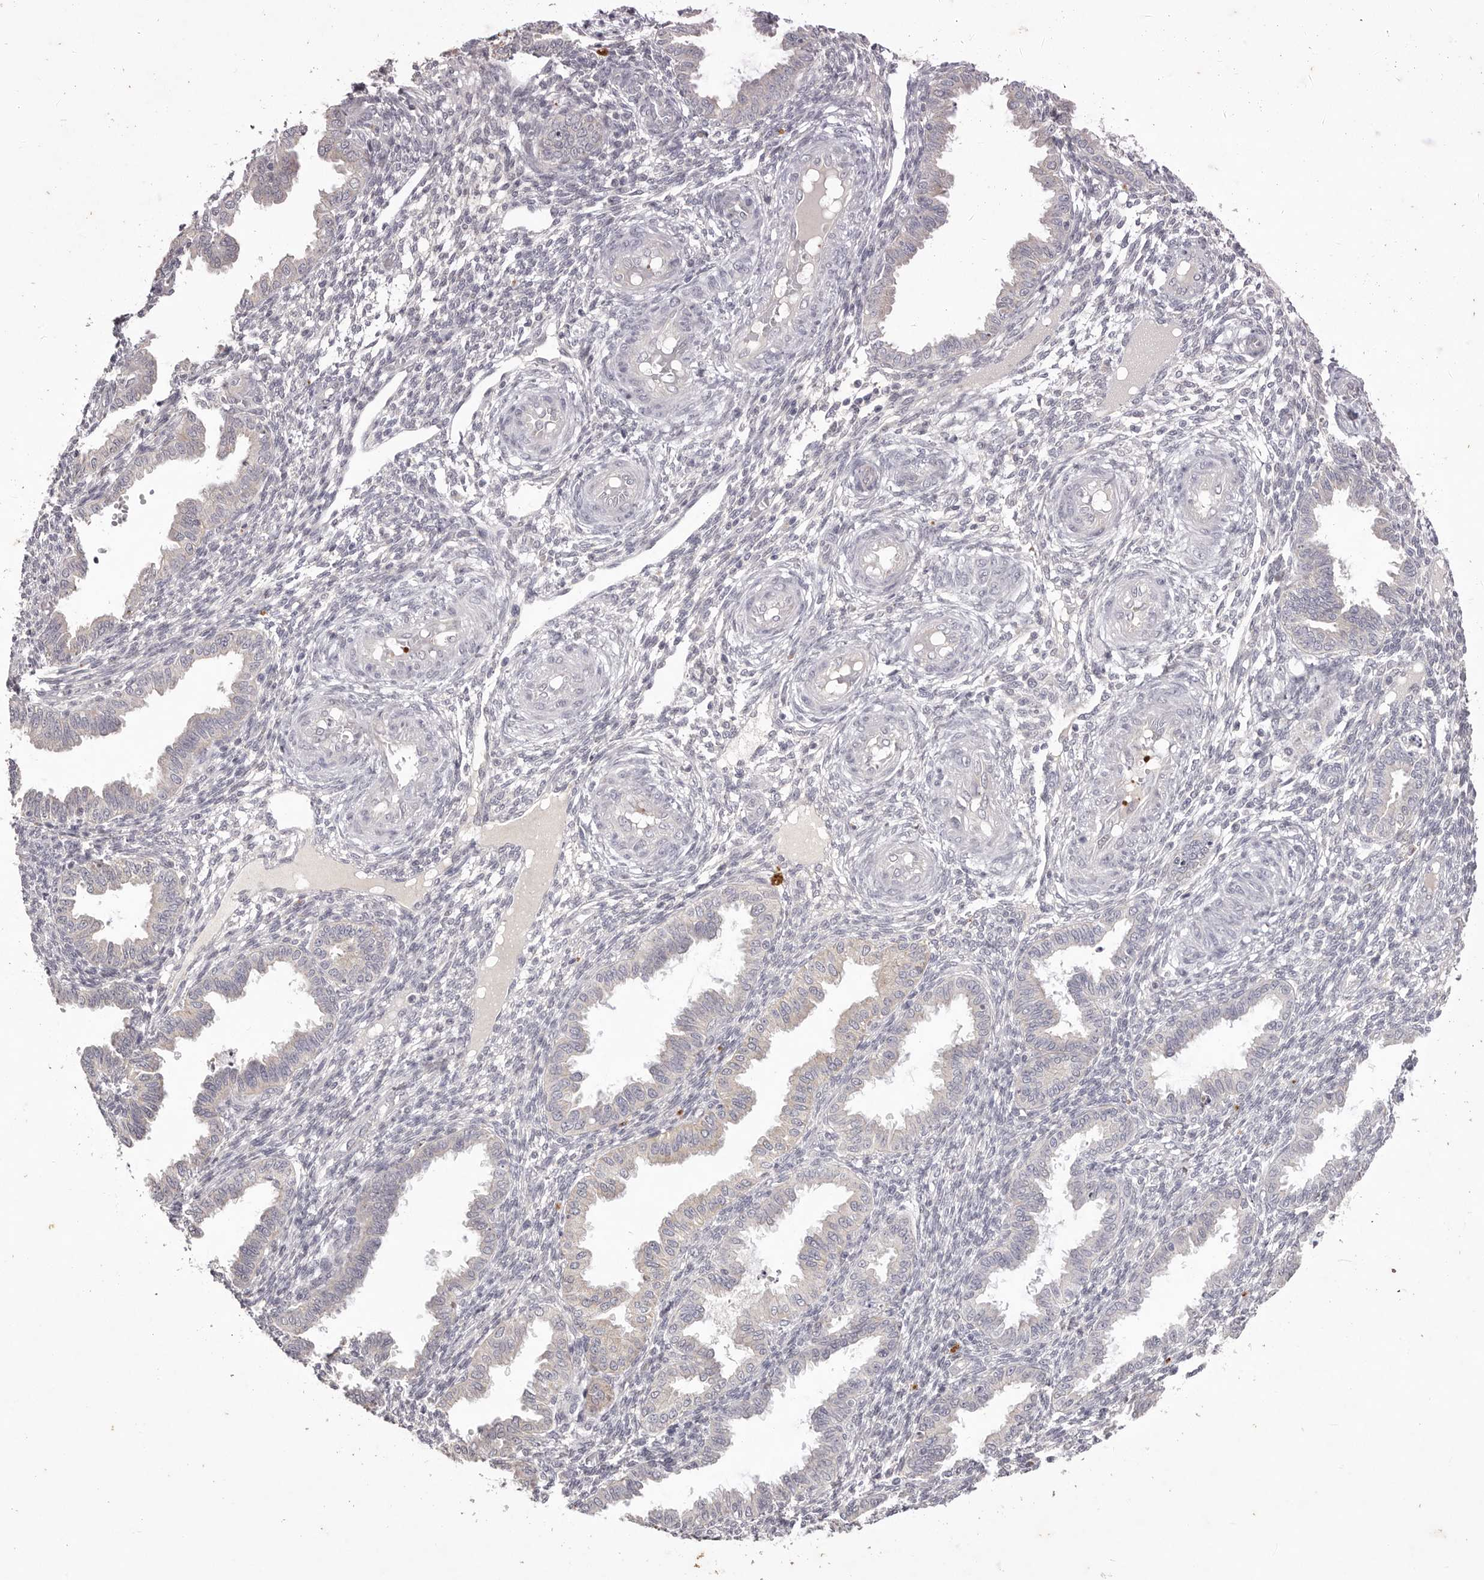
{"staining": {"intensity": "negative", "quantity": "none", "location": "none"}, "tissue": "endometrium", "cell_type": "Cells in endometrial stroma", "image_type": "normal", "snomed": [{"axis": "morphology", "description": "Normal tissue, NOS"}, {"axis": "topography", "description": "Endometrium"}], "caption": "This histopathology image is of benign endometrium stained with immunohistochemistry (IHC) to label a protein in brown with the nuclei are counter-stained blue. There is no positivity in cells in endometrial stroma.", "gene": "GARNL3", "patient": {"sex": "female", "age": 33}}